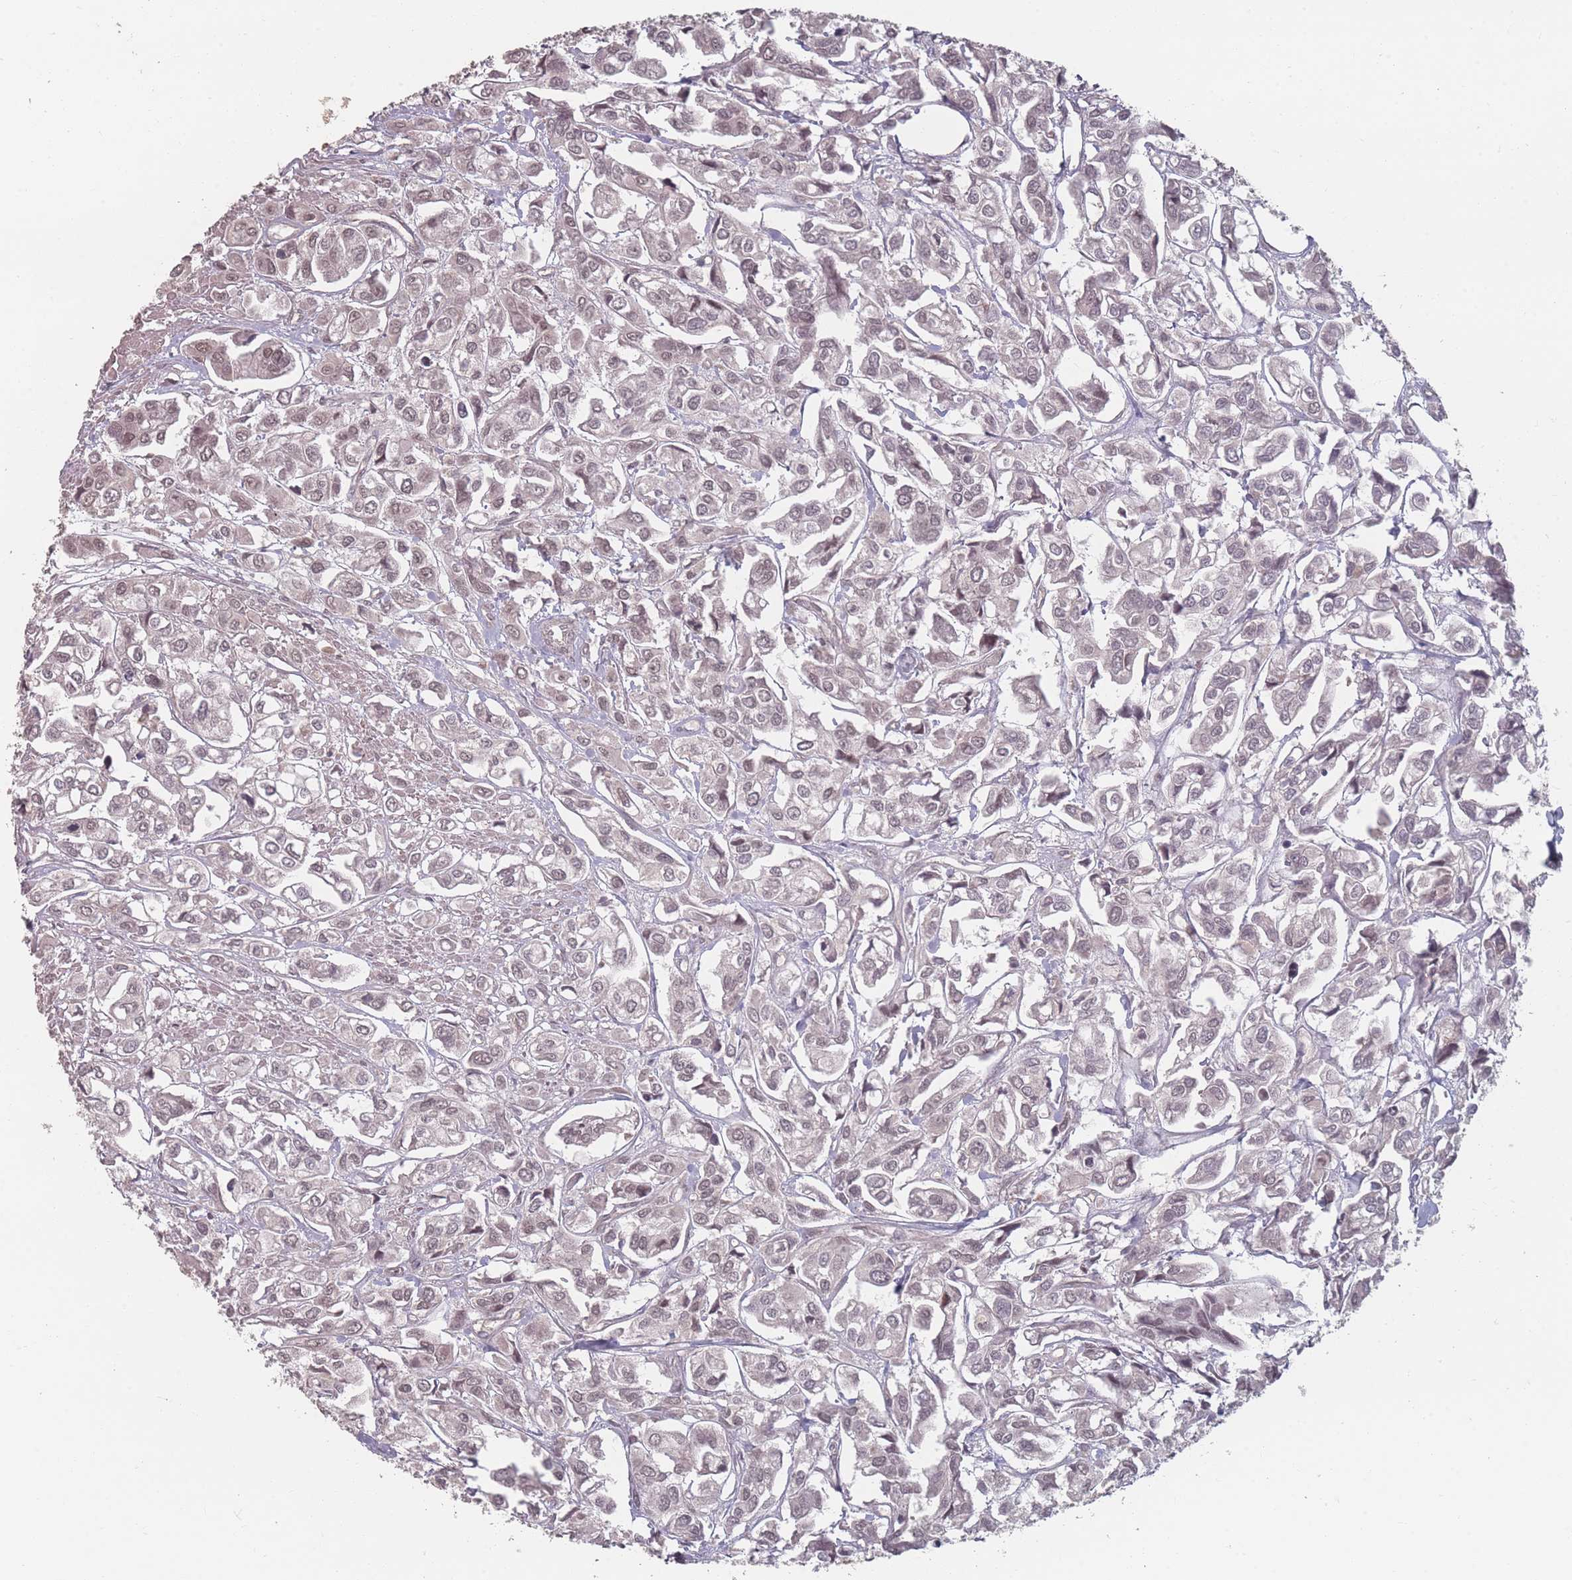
{"staining": {"intensity": "weak", "quantity": "25%-75%", "location": "nuclear"}, "tissue": "urothelial cancer", "cell_type": "Tumor cells", "image_type": "cancer", "snomed": [{"axis": "morphology", "description": "Urothelial carcinoma, High grade"}, {"axis": "topography", "description": "Urinary bladder"}], "caption": "Human urothelial carcinoma (high-grade) stained with a protein marker demonstrates weak staining in tumor cells.", "gene": "HAGH", "patient": {"sex": "male", "age": 67}}